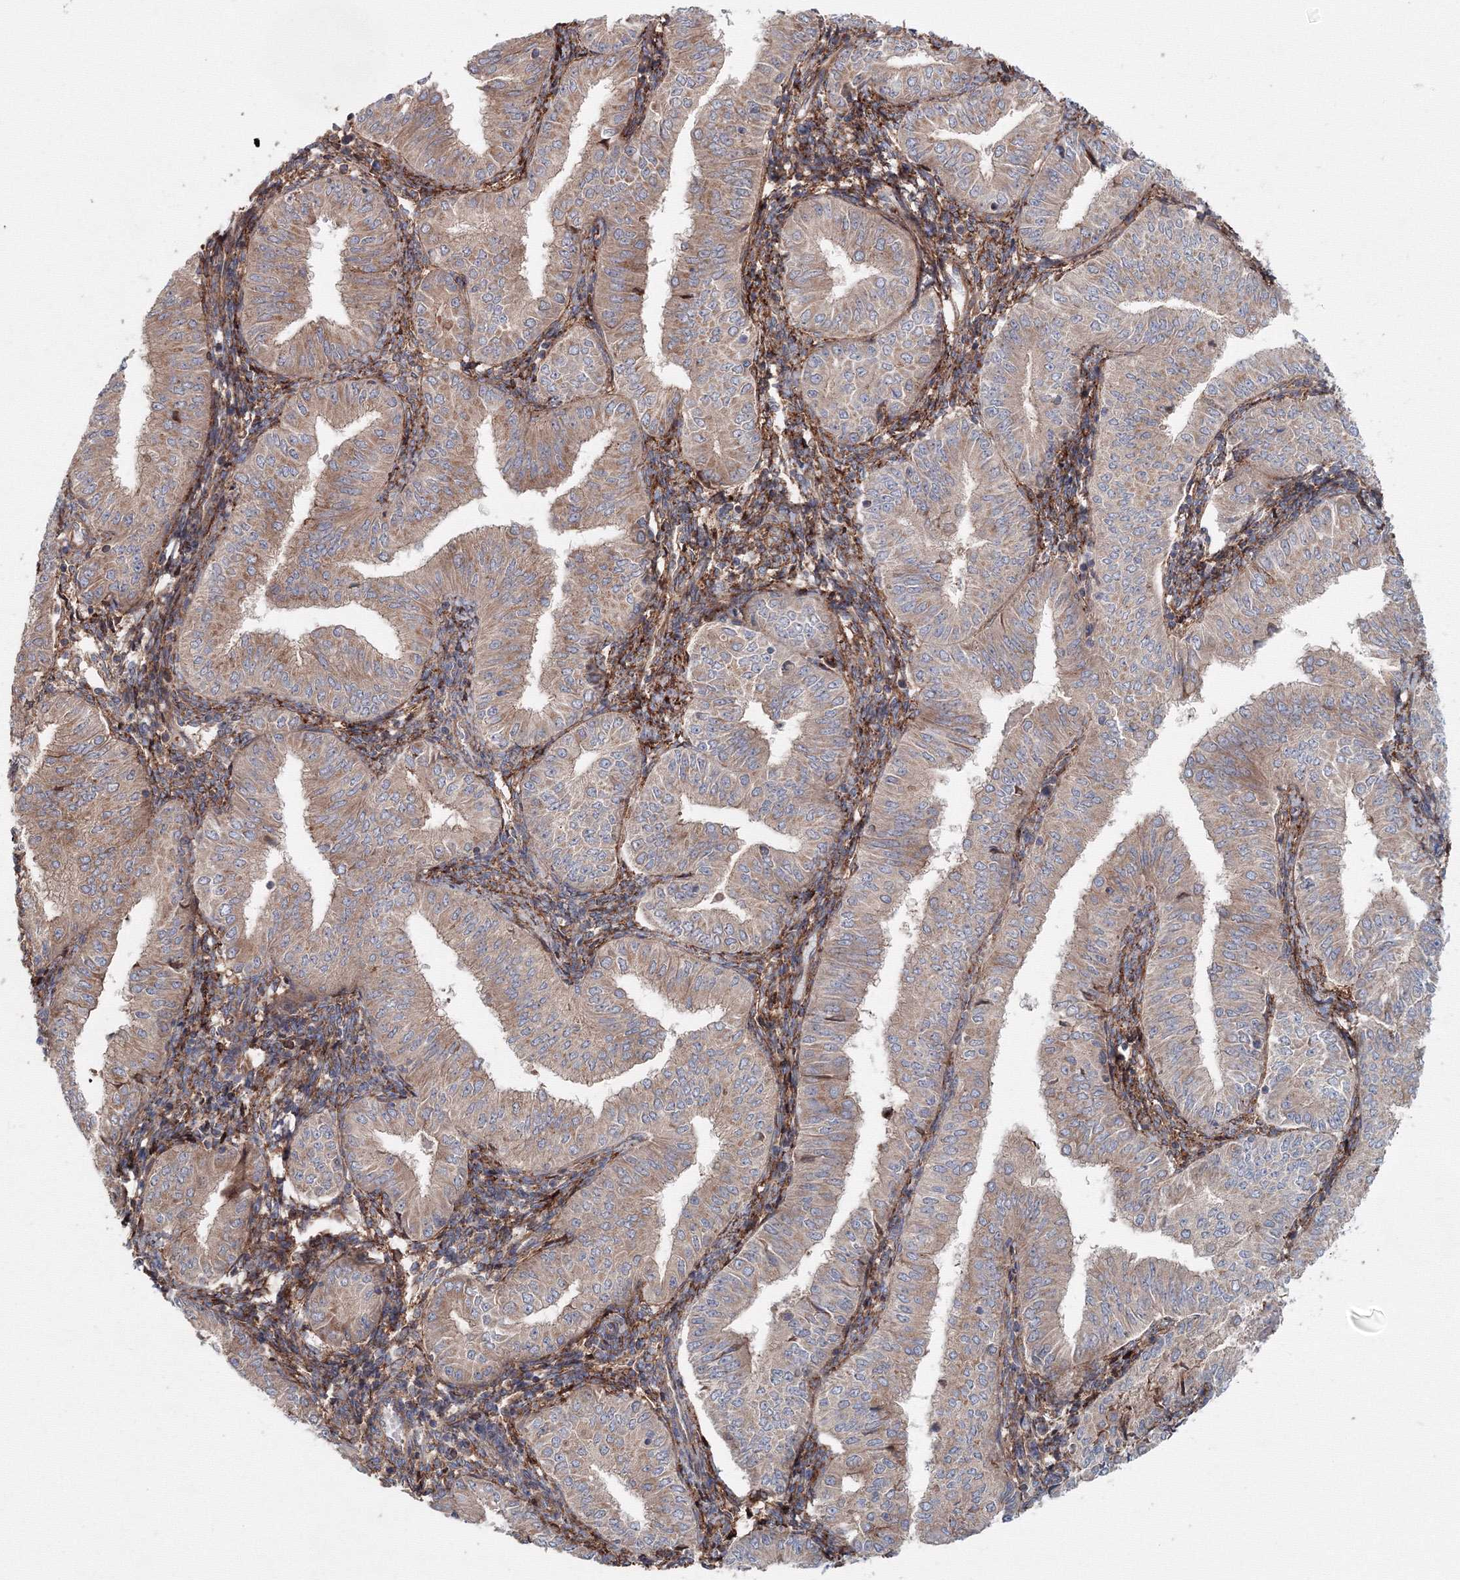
{"staining": {"intensity": "weak", "quantity": ">75%", "location": "cytoplasmic/membranous"}, "tissue": "endometrial cancer", "cell_type": "Tumor cells", "image_type": "cancer", "snomed": [{"axis": "morphology", "description": "Normal tissue, NOS"}, {"axis": "morphology", "description": "Adenocarcinoma, NOS"}, {"axis": "topography", "description": "Endometrium"}], "caption": "The photomicrograph reveals a brown stain indicating the presence of a protein in the cytoplasmic/membranous of tumor cells in endometrial cancer.", "gene": "EXOC1", "patient": {"sex": "female", "age": 53}}